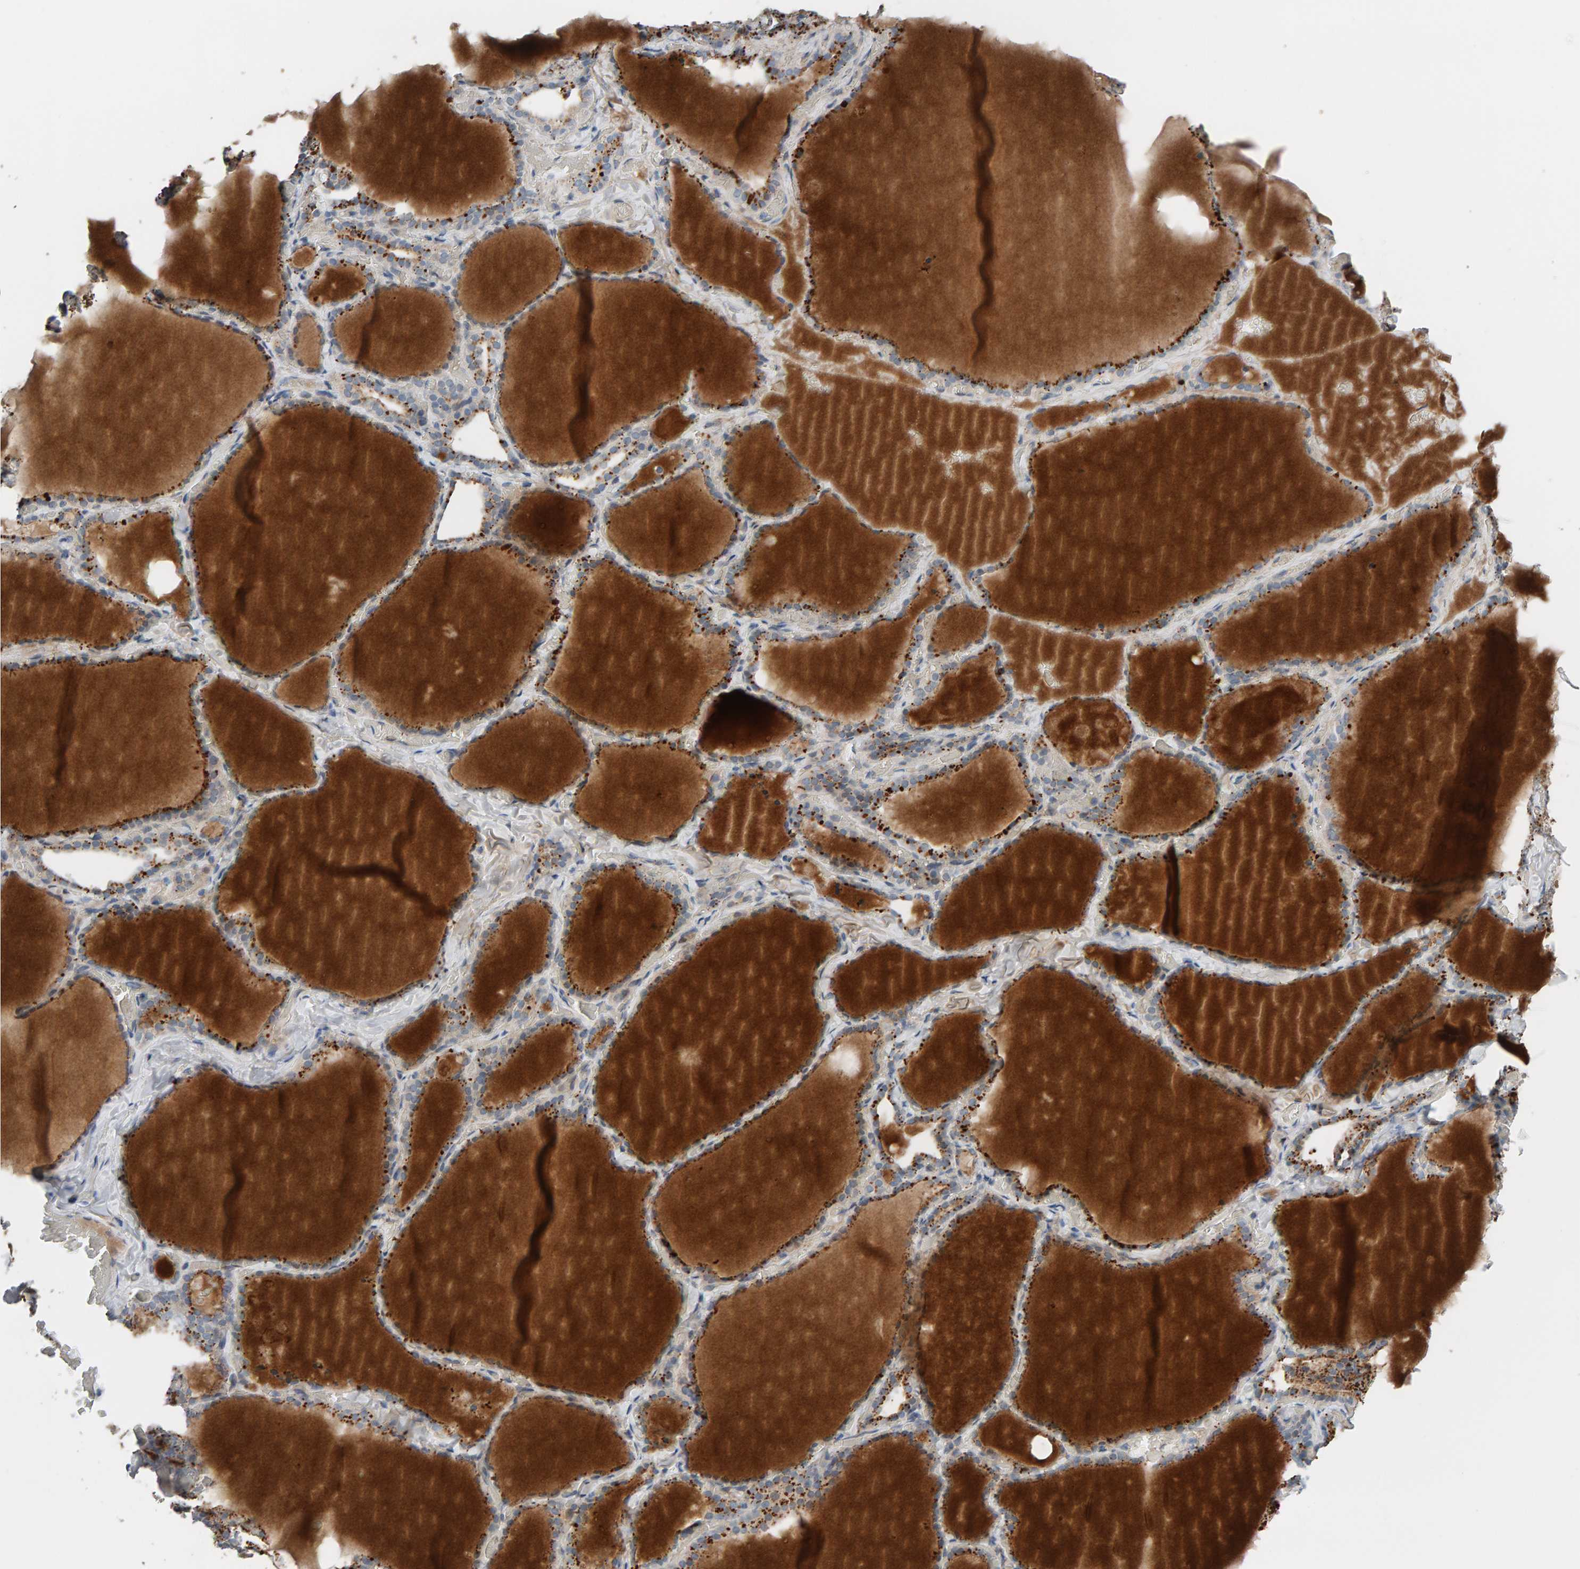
{"staining": {"intensity": "moderate", "quantity": ">75%", "location": "cytoplasmic/membranous"}, "tissue": "thyroid gland", "cell_type": "Glandular cells", "image_type": "normal", "snomed": [{"axis": "morphology", "description": "Normal tissue, NOS"}, {"axis": "topography", "description": "Thyroid gland"}], "caption": "An image of human thyroid gland stained for a protein exhibits moderate cytoplasmic/membranous brown staining in glandular cells. (DAB = brown stain, brightfield microscopy at high magnification).", "gene": "IPPK", "patient": {"sex": "female", "age": 22}}